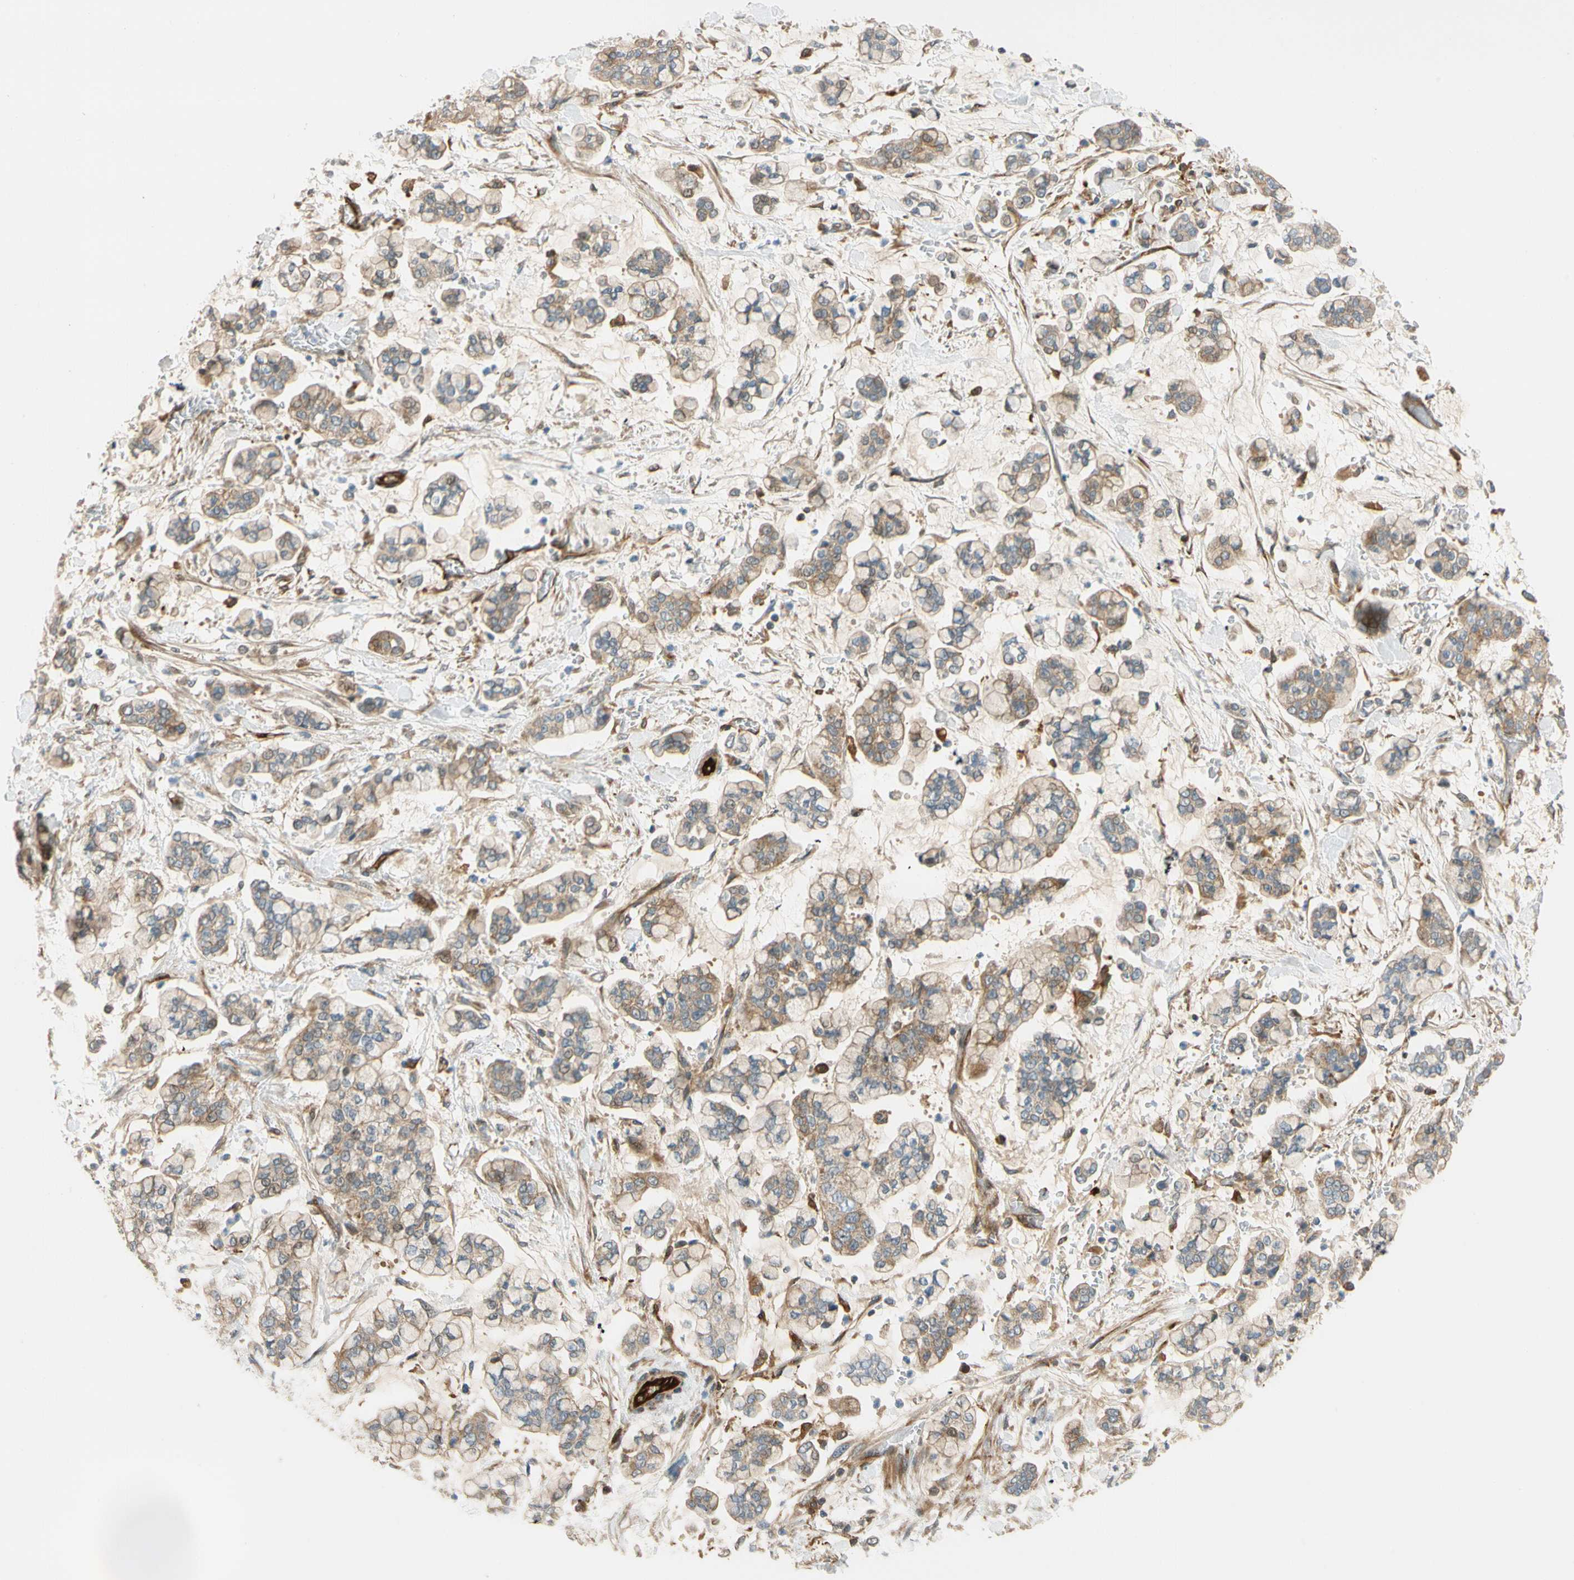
{"staining": {"intensity": "weak", "quantity": ">75%", "location": "cytoplasmic/membranous"}, "tissue": "stomach cancer", "cell_type": "Tumor cells", "image_type": "cancer", "snomed": [{"axis": "morphology", "description": "Normal tissue, NOS"}, {"axis": "morphology", "description": "Adenocarcinoma, NOS"}, {"axis": "topography", "description": "Stomach, upper"}, {"axis": "topography", "description": "Stomach"}], "caption": "Immunohistochemistry (IHC) staining of stomach adenocarcinoma, which exhibits low levels of weak cytoplasmic/membranous positivity in about >75% of tumor cells indicating weak cytoplasmic/membranous protein staining. The staining was performed using DAB (3,3'-diaminobenzidine) (brown) for protein detection and nuclei were counterstained in hematoxylin (blue).", "gene": "PARP14", "patient": {"sex": "male", "age": 76}}